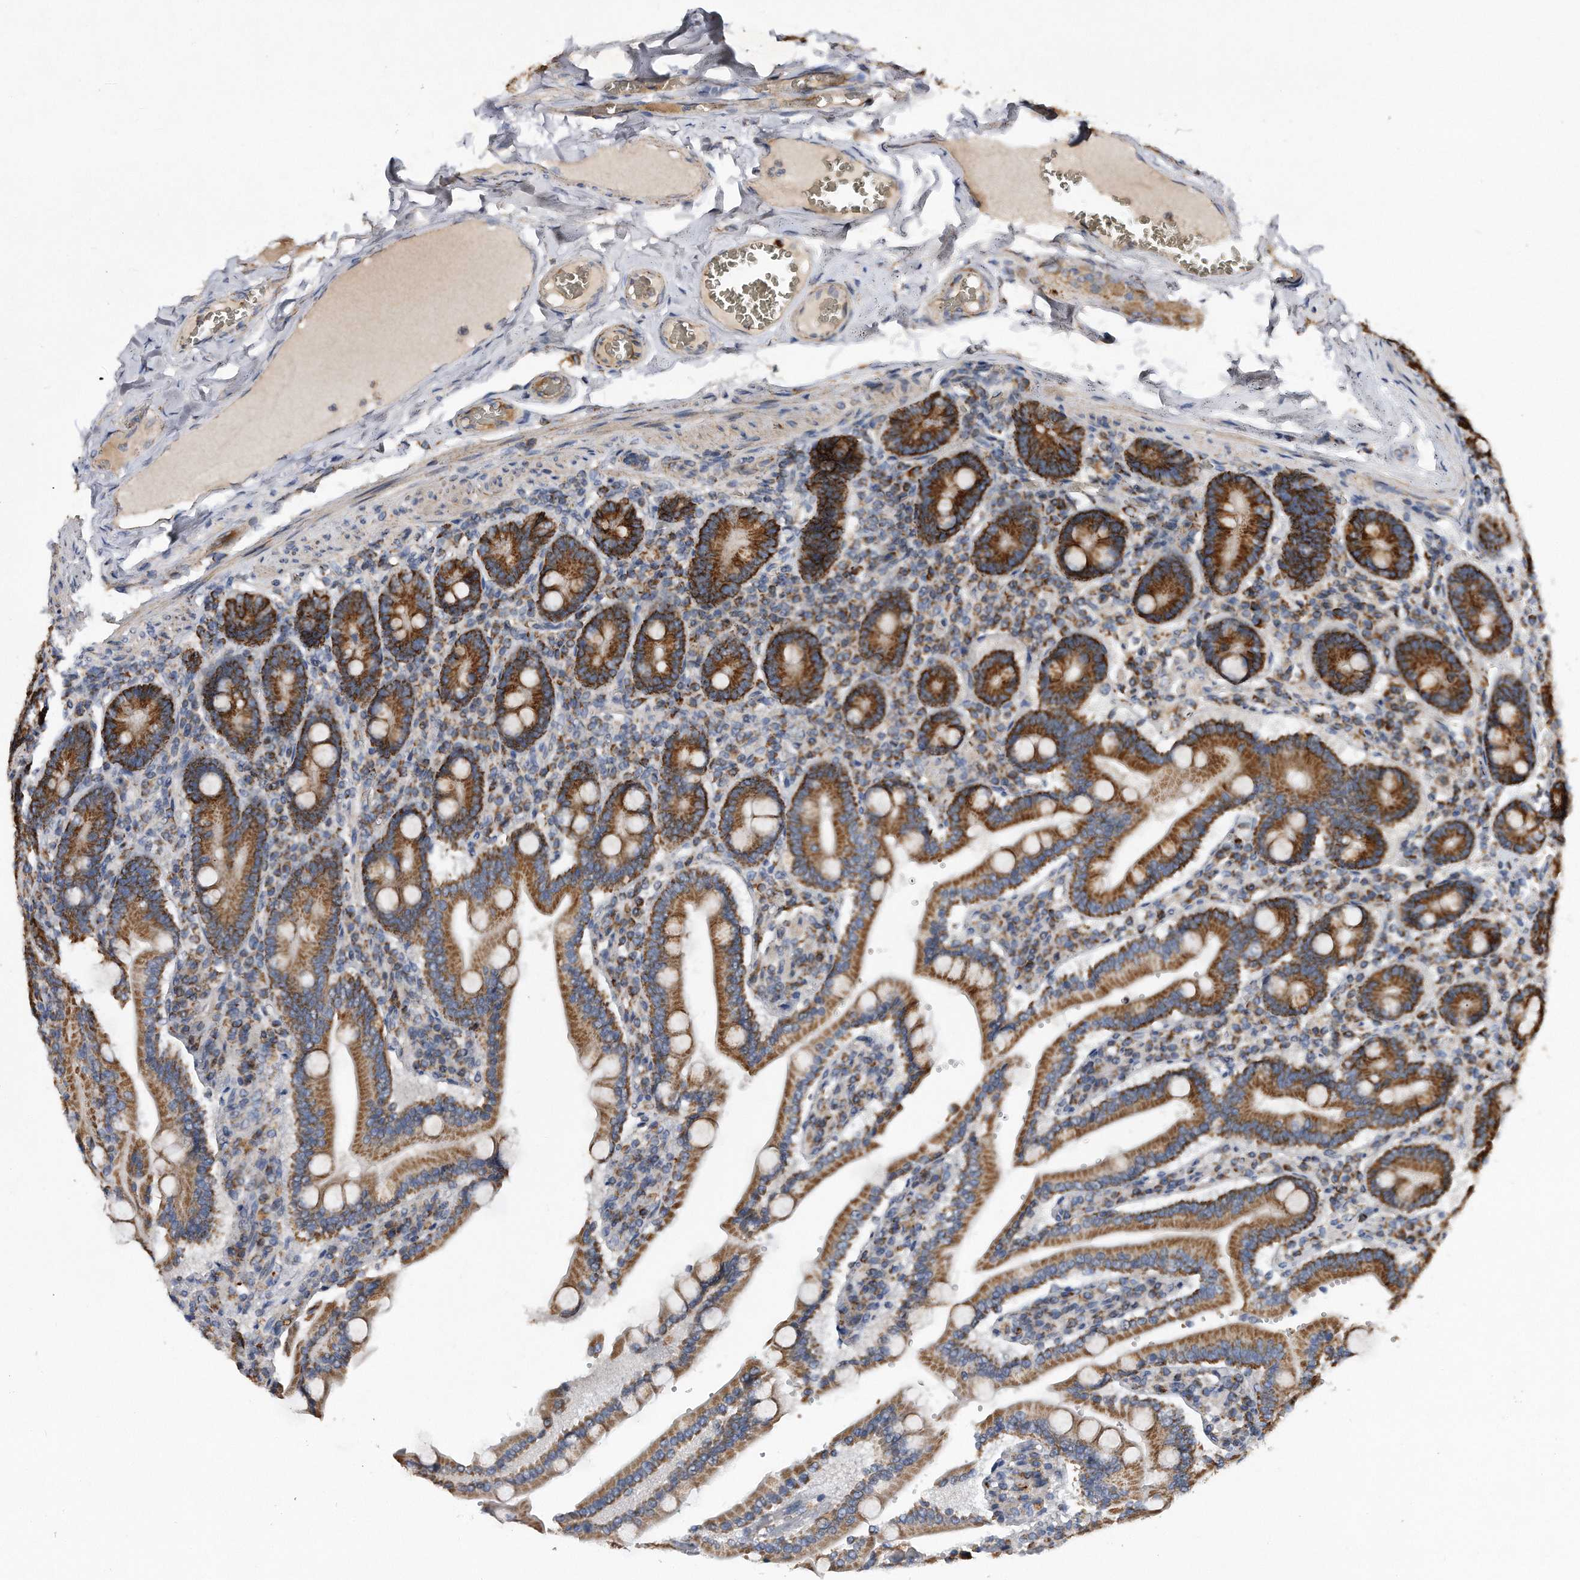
{"staining": {"intensity": "strong", "quantity": ">75%", "location": "cytoplasmic/membranous"}, "tissue": "duodenum", "cell_type": "Glandular cells", "image_type": "normal", "snomed": [{"axis": "morphology", "description": "Normal tissue, NOS"}, {"axis": "topography", "description": "Duodenum"}], "caption": "DAB immunohistochemical staining of unremarkable duodenum exhibits strong cytoplasmic/membranous protein positivity in approximately >75% of glandular cells.", "gene": "PPP5C", "patient": {"sex": "female", "age": 62}}